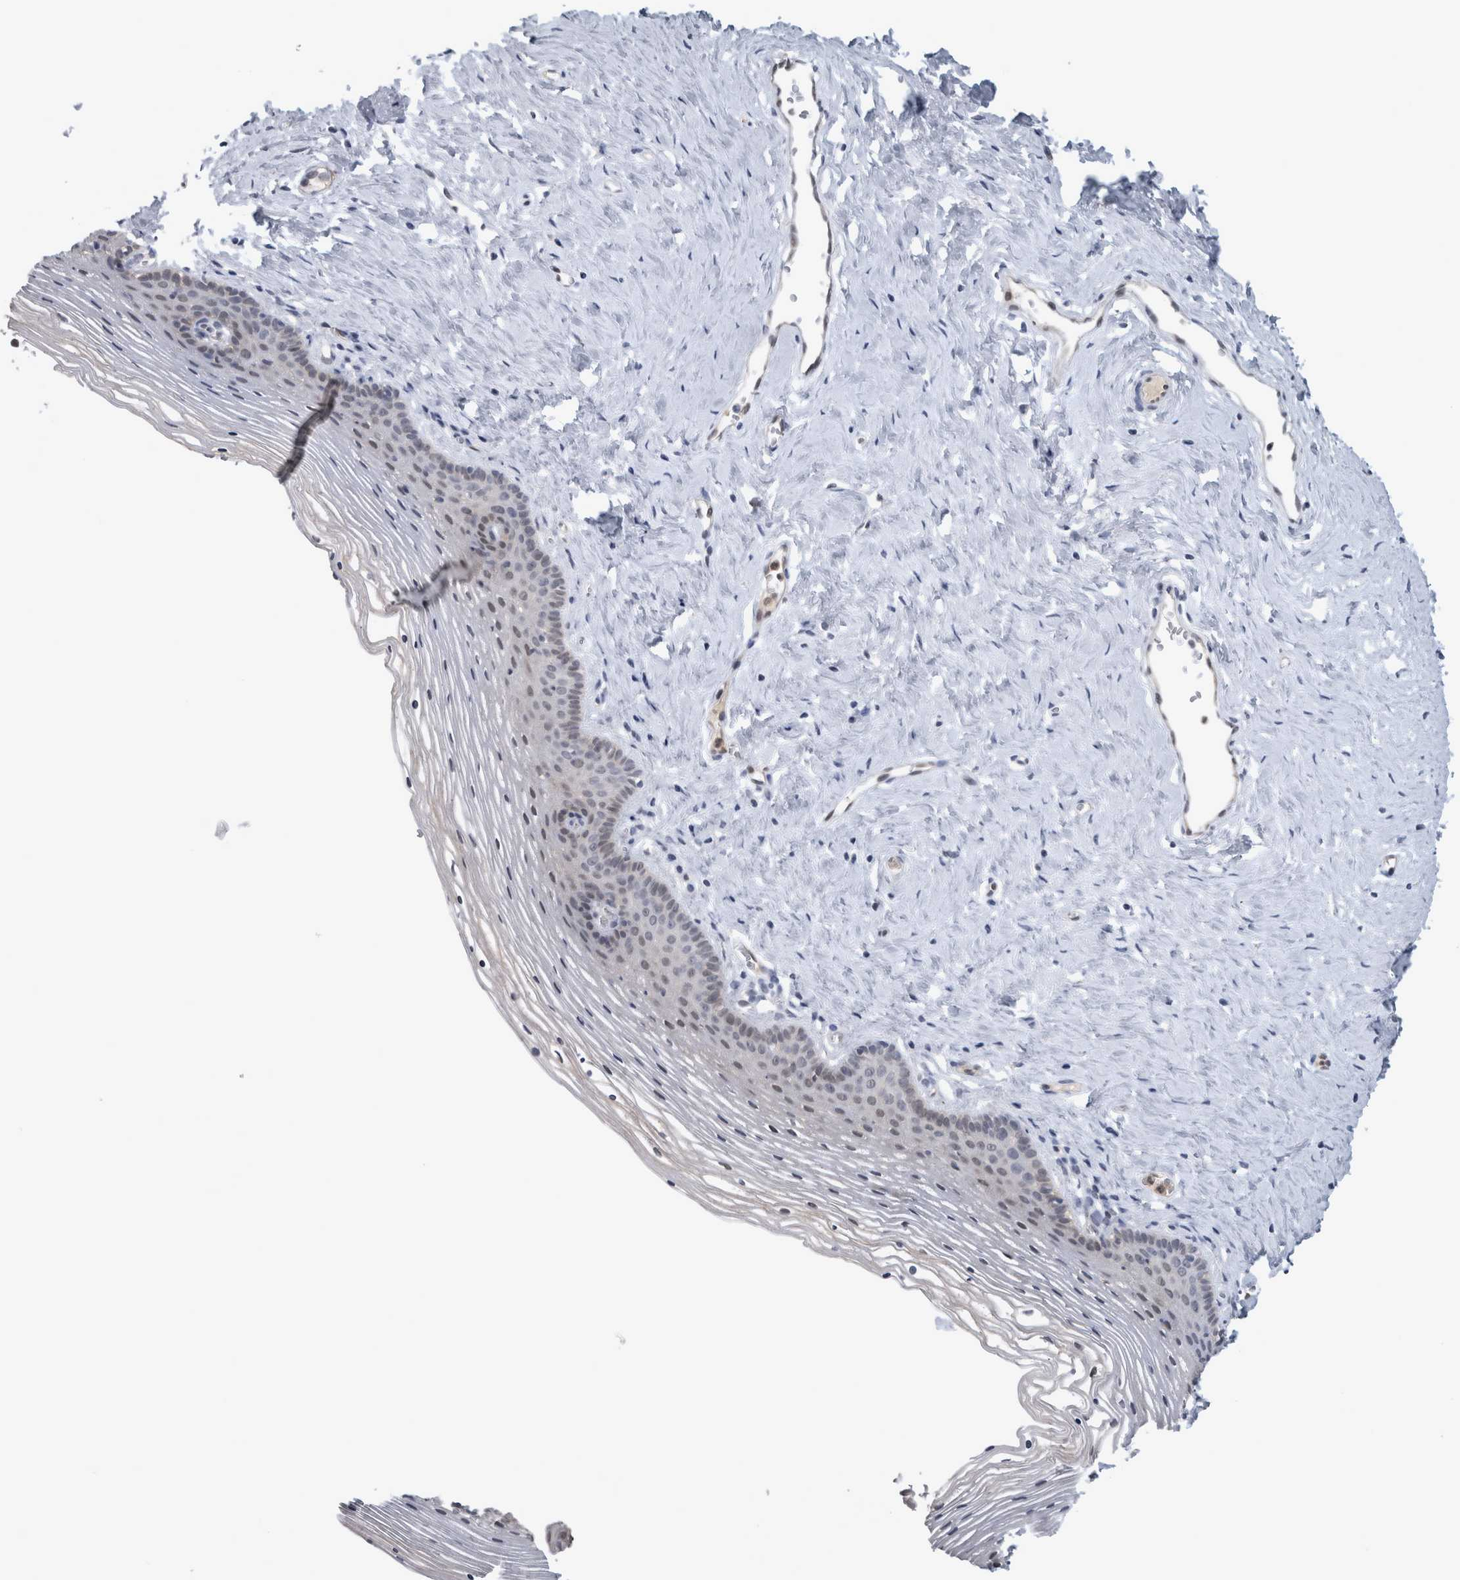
{"staining": {"intensity": "negative", "quantity": "none", "location": "none"}, "tissue": "vagina", "cell_type": "Squamous epithelial cells", "image_type": "normal", "snomed": [{"axis": "morphology", "description": "Normal tissue, NOS"}, {"axis": "topography", "description": "Vagina"}], "caption": "Immunohistochemistry (IHC) histopathology image of unremarkable vagina: human vagina stained with DAB reveals no significant protein positivity in squamous epithelial cells.", "gene": "NAPRT", "patient": {"sex": "female", "age": 32}}